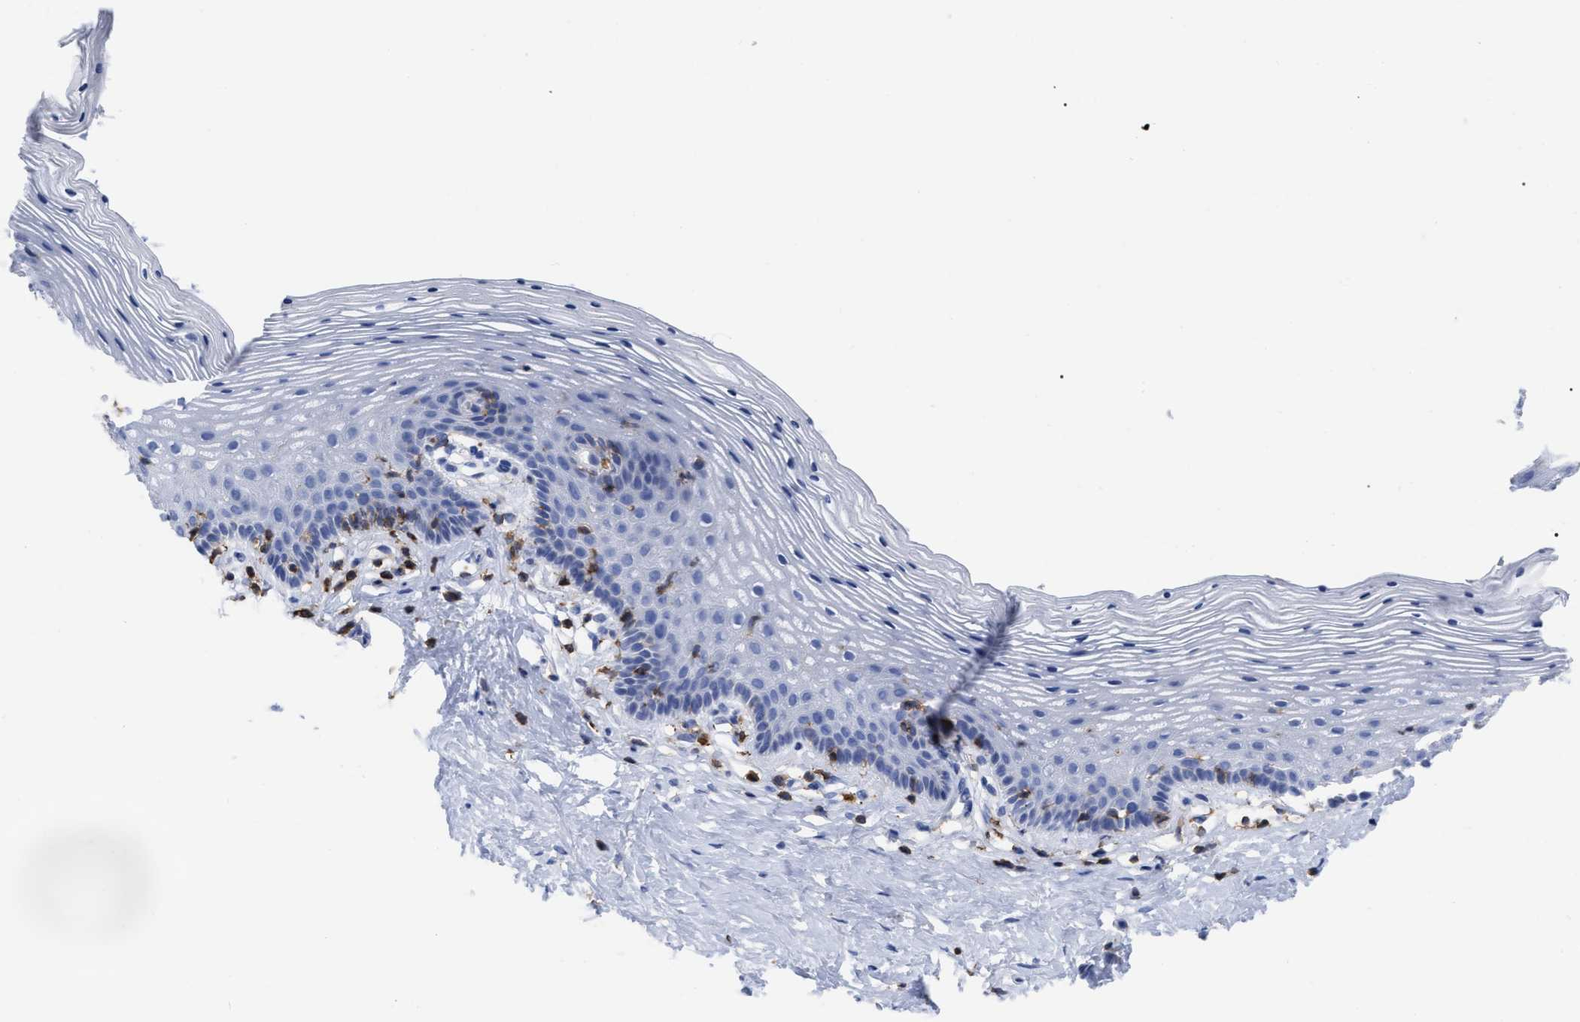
{"staining": {"intensity": "negative", "quantity": "none", "location": "none"}, "tissue": "vagina", "cell_type": "Squamous epithelial cells", "image_type": "normal", "snomed": [{"axis": "morphology", "description": "Normal tissue, NOS"}, {"axis": "topography", "description": "Vagina"}], "caption": "DAB immunohistochemical staining of benign human vagina displays no significant positivity in squamous epithelial cells. (DAB immunohistochemistry (IHC), high magnification).", "gene": "HCLS1", "patient": {"sex": "female", "age": 32}}